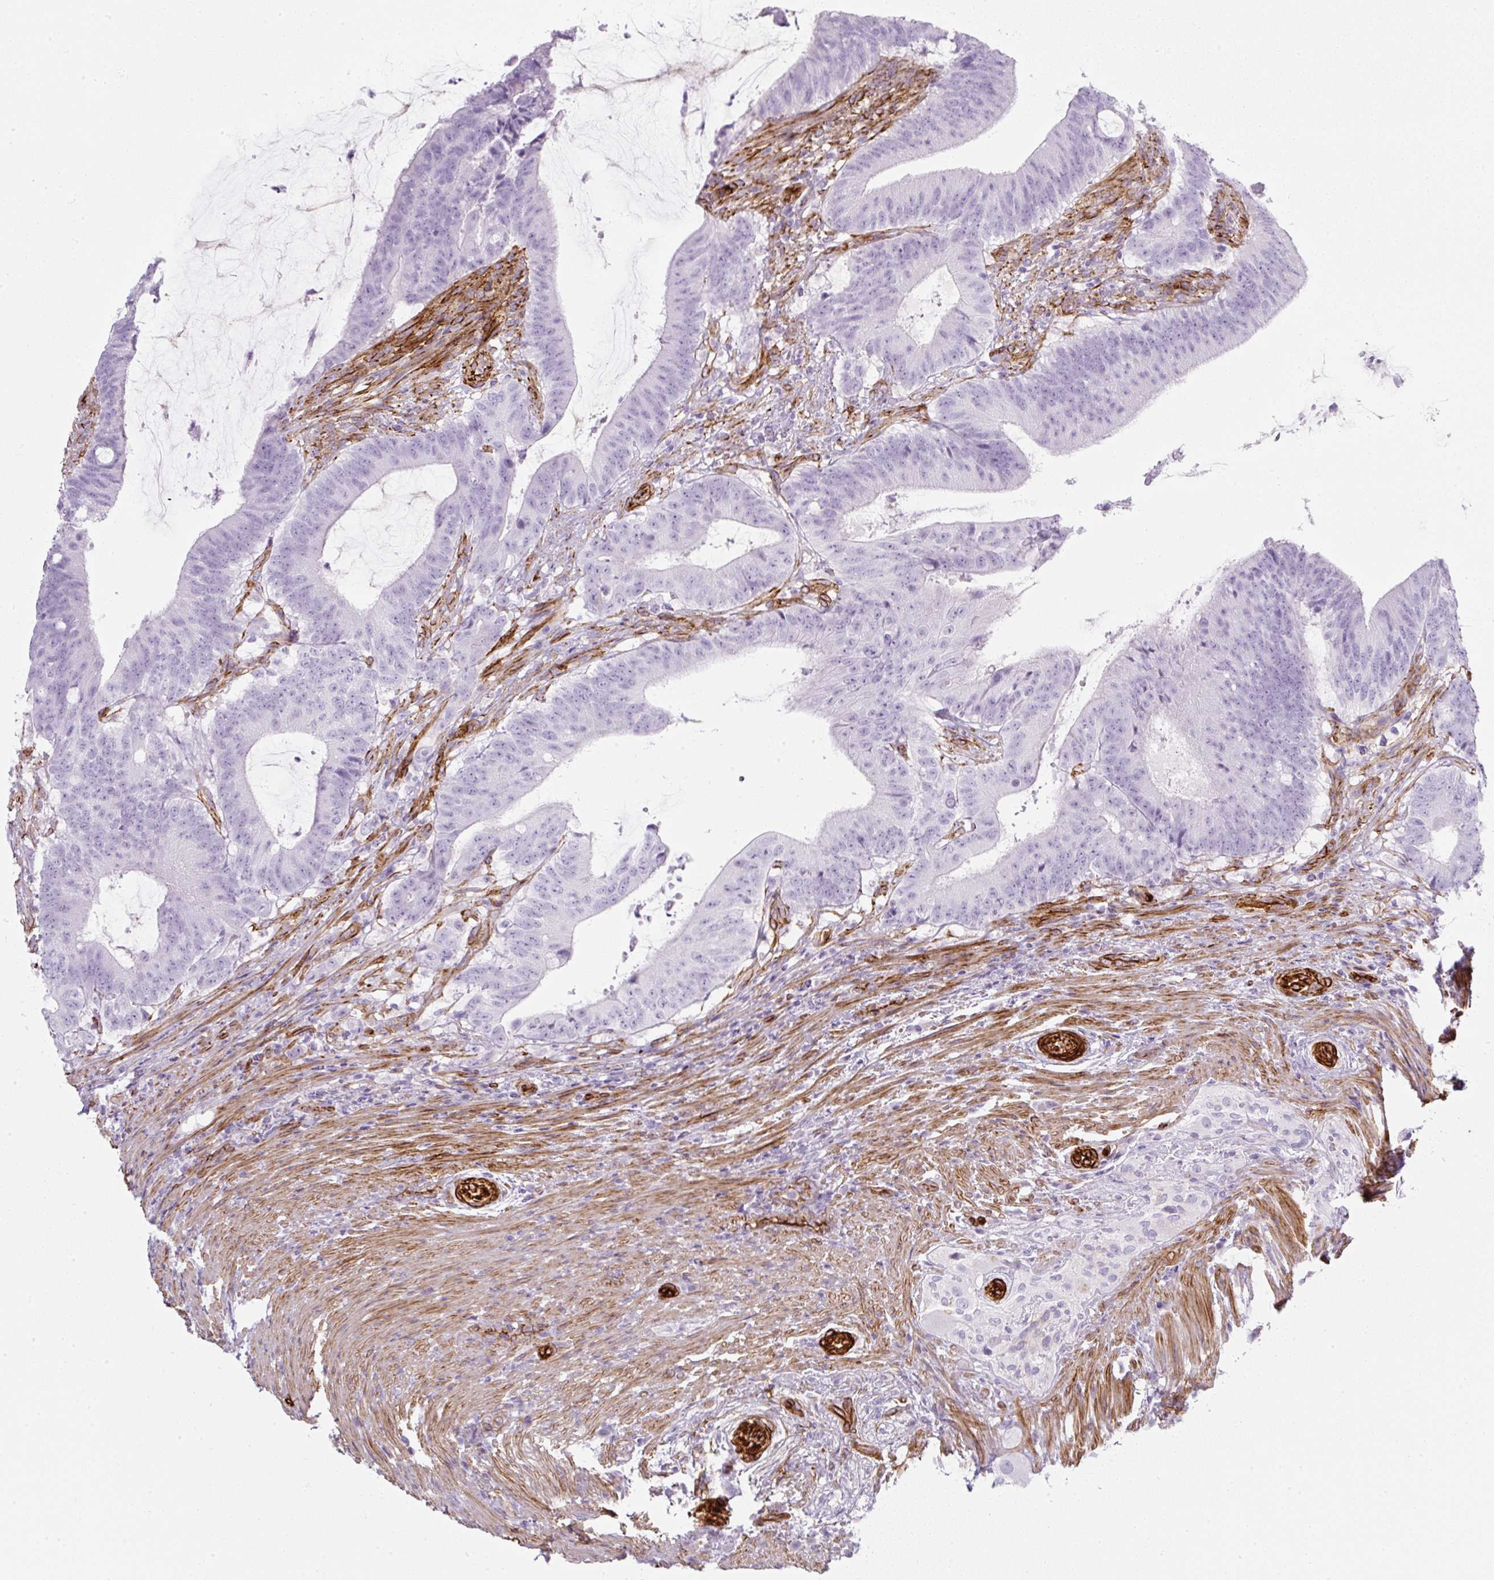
{"staining": {"intensity": "negative", "quantity": "none", "location": "none"}, "tissue": "colorectal cancer", "cell_type": "Tumor cells", "image_type": "cancer", "snomed": [{"axis": "morphology", "description": "Adenocarcinoma, NOS"}, {"axis": "topography", "description": "Colon"}], "caption": "Protein analysis of colorectal adenocarcinoma demonstrates no significant staining in tumor cells.", "gene": "CAVIN3", "patient": {"sex": "female", "age": 43}}